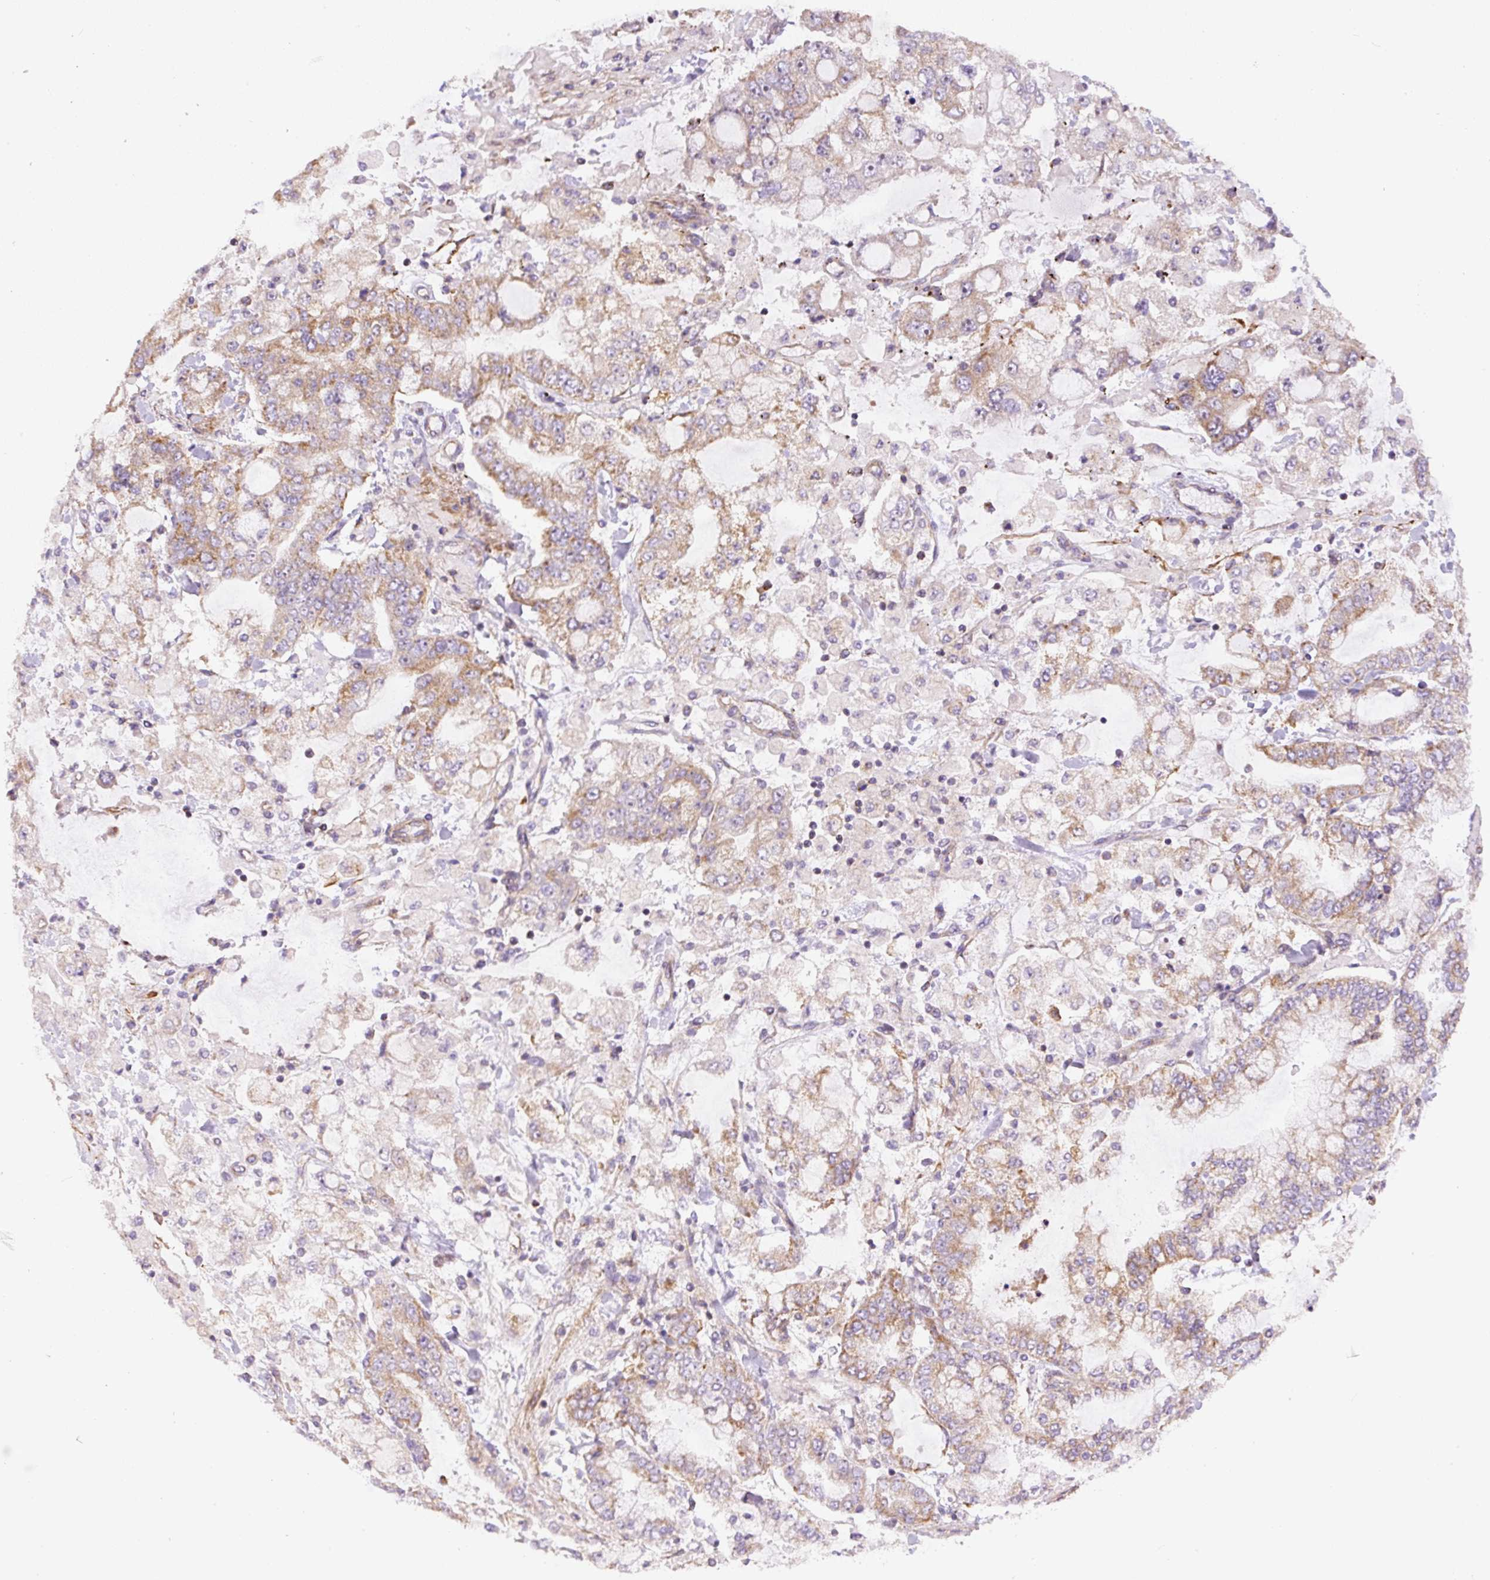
{"staining": {"intensity": "moderate", "quantity": ">75%", "location": "cytoplasmic/membranous"}, "tissue": "stomach cancer", "cell_type": "Tumor cells", "image_type": "cancer", "snomed": [{"axis": "morphology", "description": "Normal tissue, NOS"}, {"axis": "morphology", "description": "Adenocarcinoma, NOS"}, {"axis": "topography", "description": "Stomach, upper"}, {"axis": "topography", "description": "Stomach"}], "caption": "Stomach cancer (adenocarcinoma) was stained to show a protein in brown. There is medium levels of moderate cytoplasmic/membranous expression in about >75% of tumor cells.", "gene": "NDUFAF2", "patient": {"sex": "male", "age": 76}}